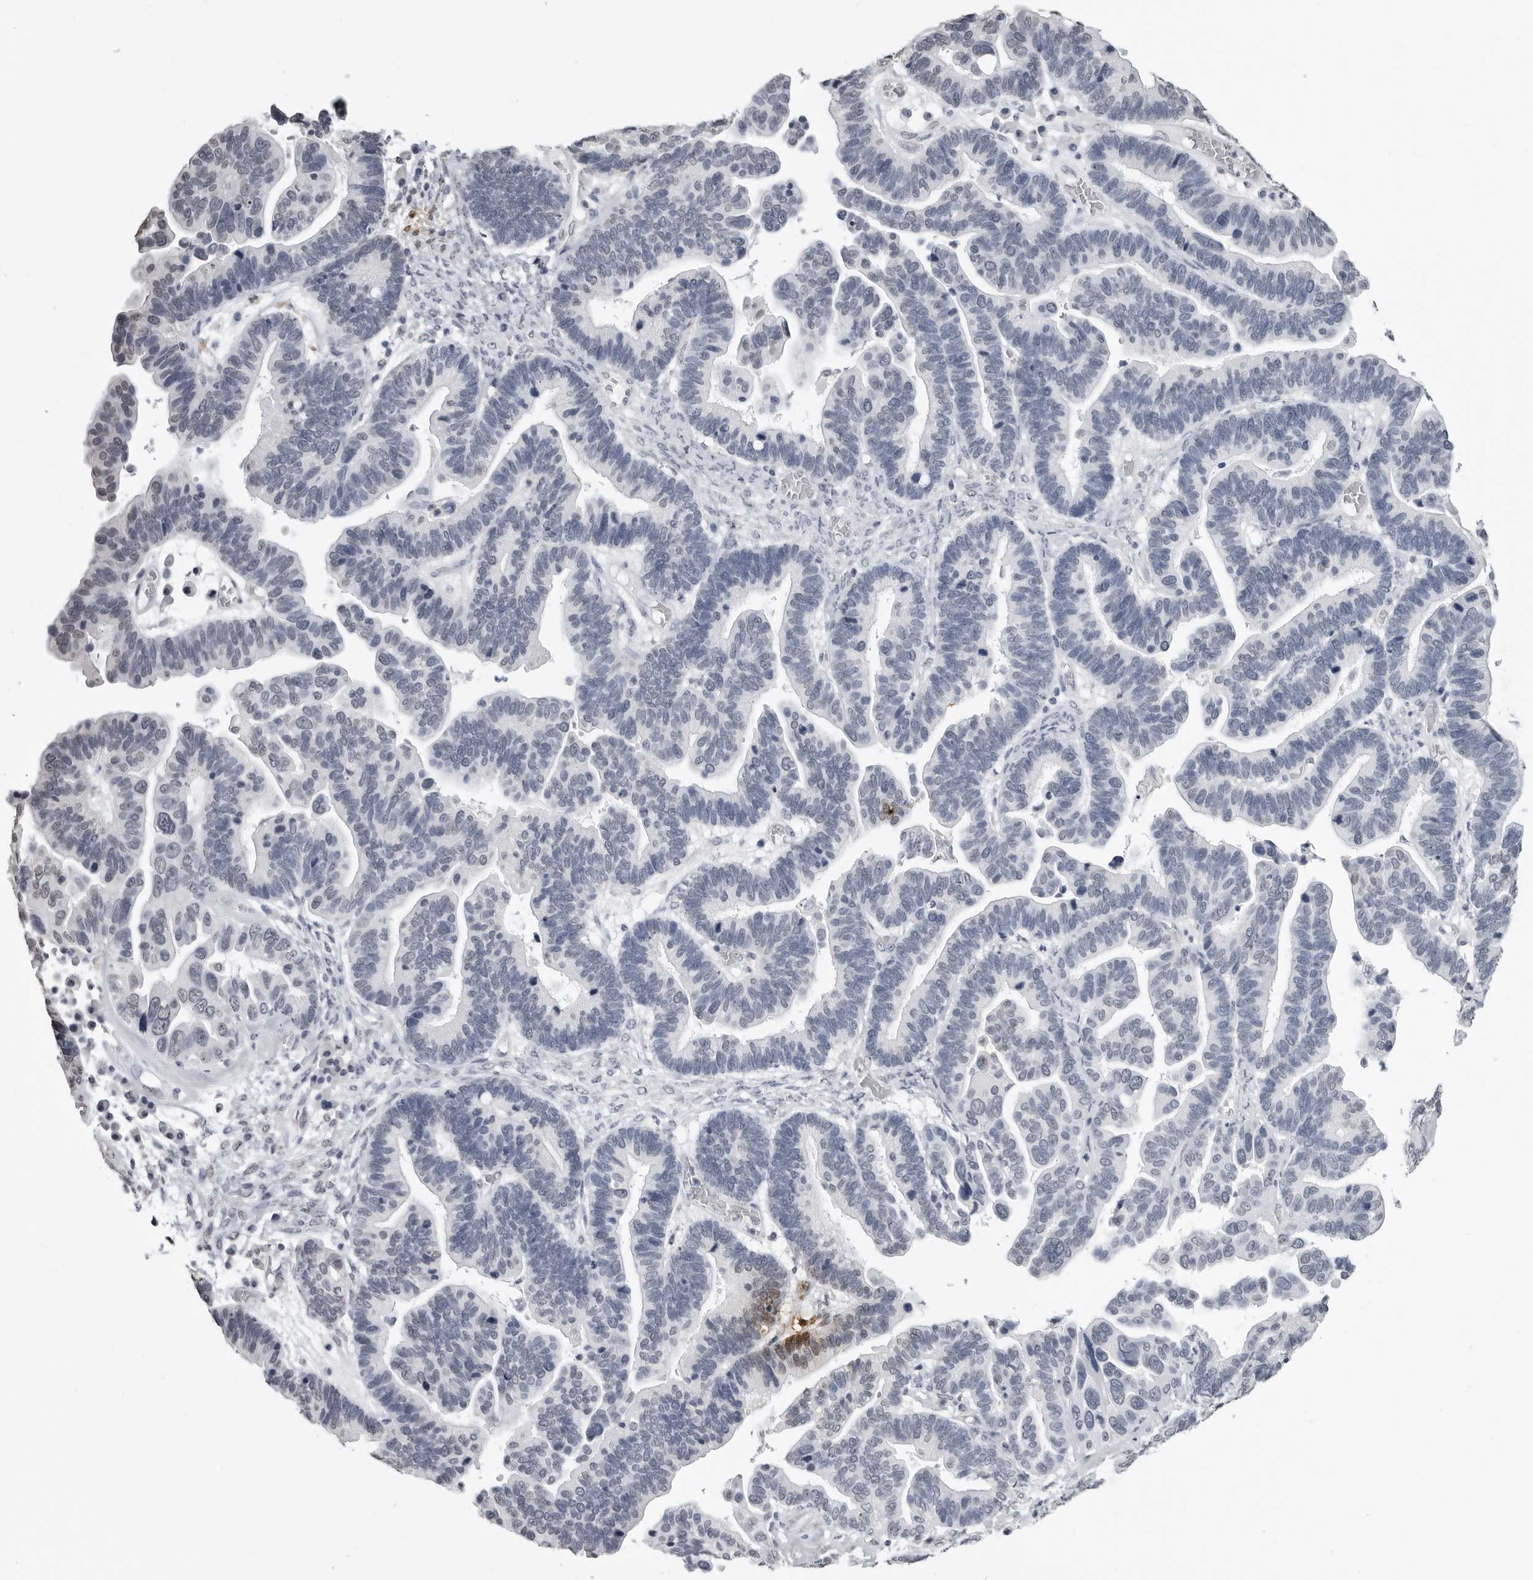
{"staining": {"intensity": "negative", "quantity": "none", "location": "none"}, "tissue": "ovarian cancer", "cell_type": "Tumor cells", "image_type": "cancer", "snomed": [{"axis": "morphology", "description": "Cystadenocarcinoma, serous, NOS"}, {"axis": "topography", "description": "Ovary"}], "caption": "Serous cystadenocarcinoma (ovarian) was stained to show a protein in brown. There is no significant staining in tumor cells. (Immunohistochemistry (ihc), brightfield microscopy, high magnification).", "gene": "HEPACAM", "patient": {"sex": "female", "age": 56}}